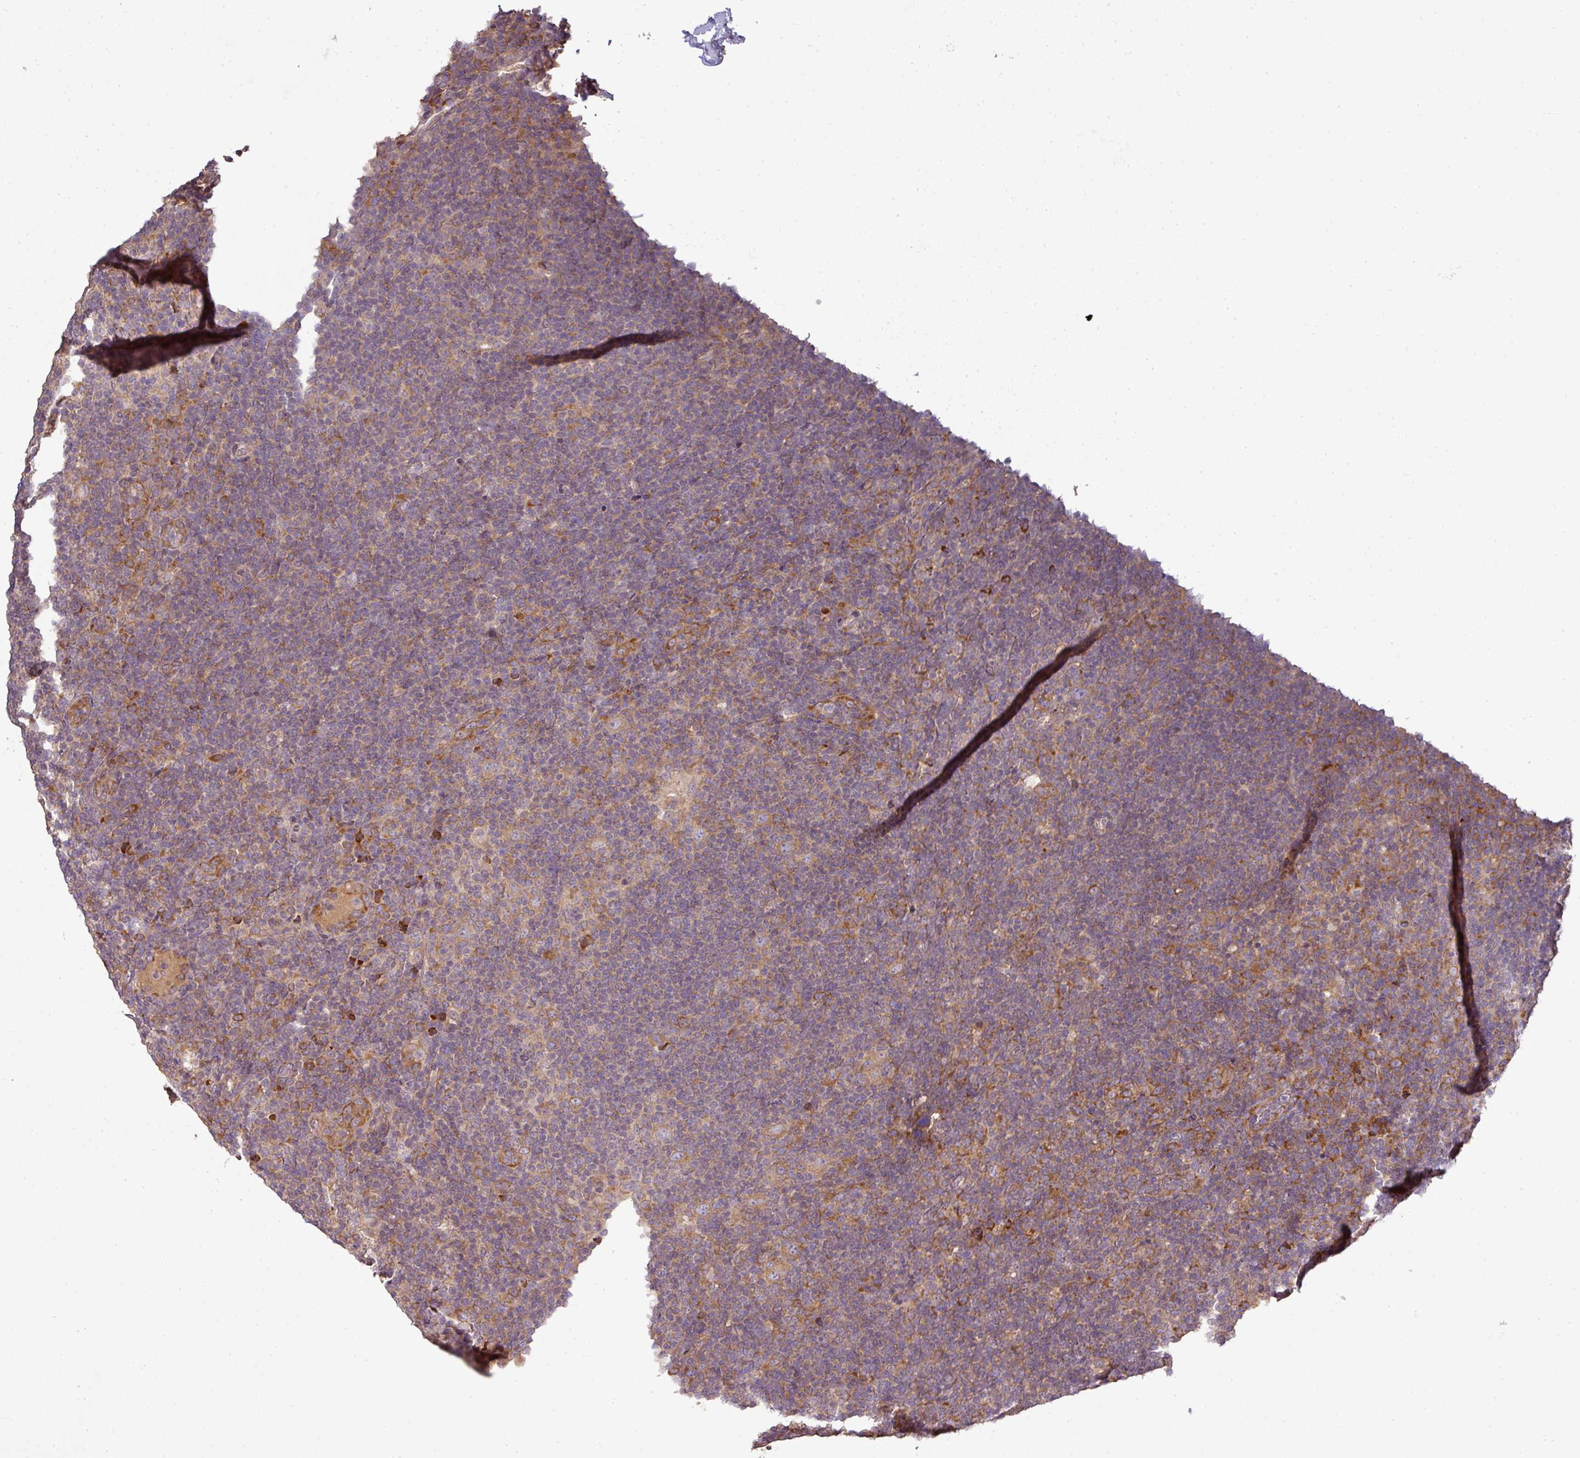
{"staining": {"intensity": "moderate", "quantity": ">75%", "location": "cytoplasmic/membranous"}, "tissue": "lymphoma", "cell_type": "Tumor cells", "image_type": "cancer", "snomed": [{"axis": "morphology", "description": "Hodgkin's disease, NOS"}, {"axis": "topography", "description": "Lymph node"}], "caption": "A micrograph showing moderate cytoplasmic/membranous positivity in approximately >75% of tumor cells in Hodgkin's disease, as visualized by brown immunohistochemical staining.", "gene": "GALP", "patient": {"sex": "female", "age": 57}}